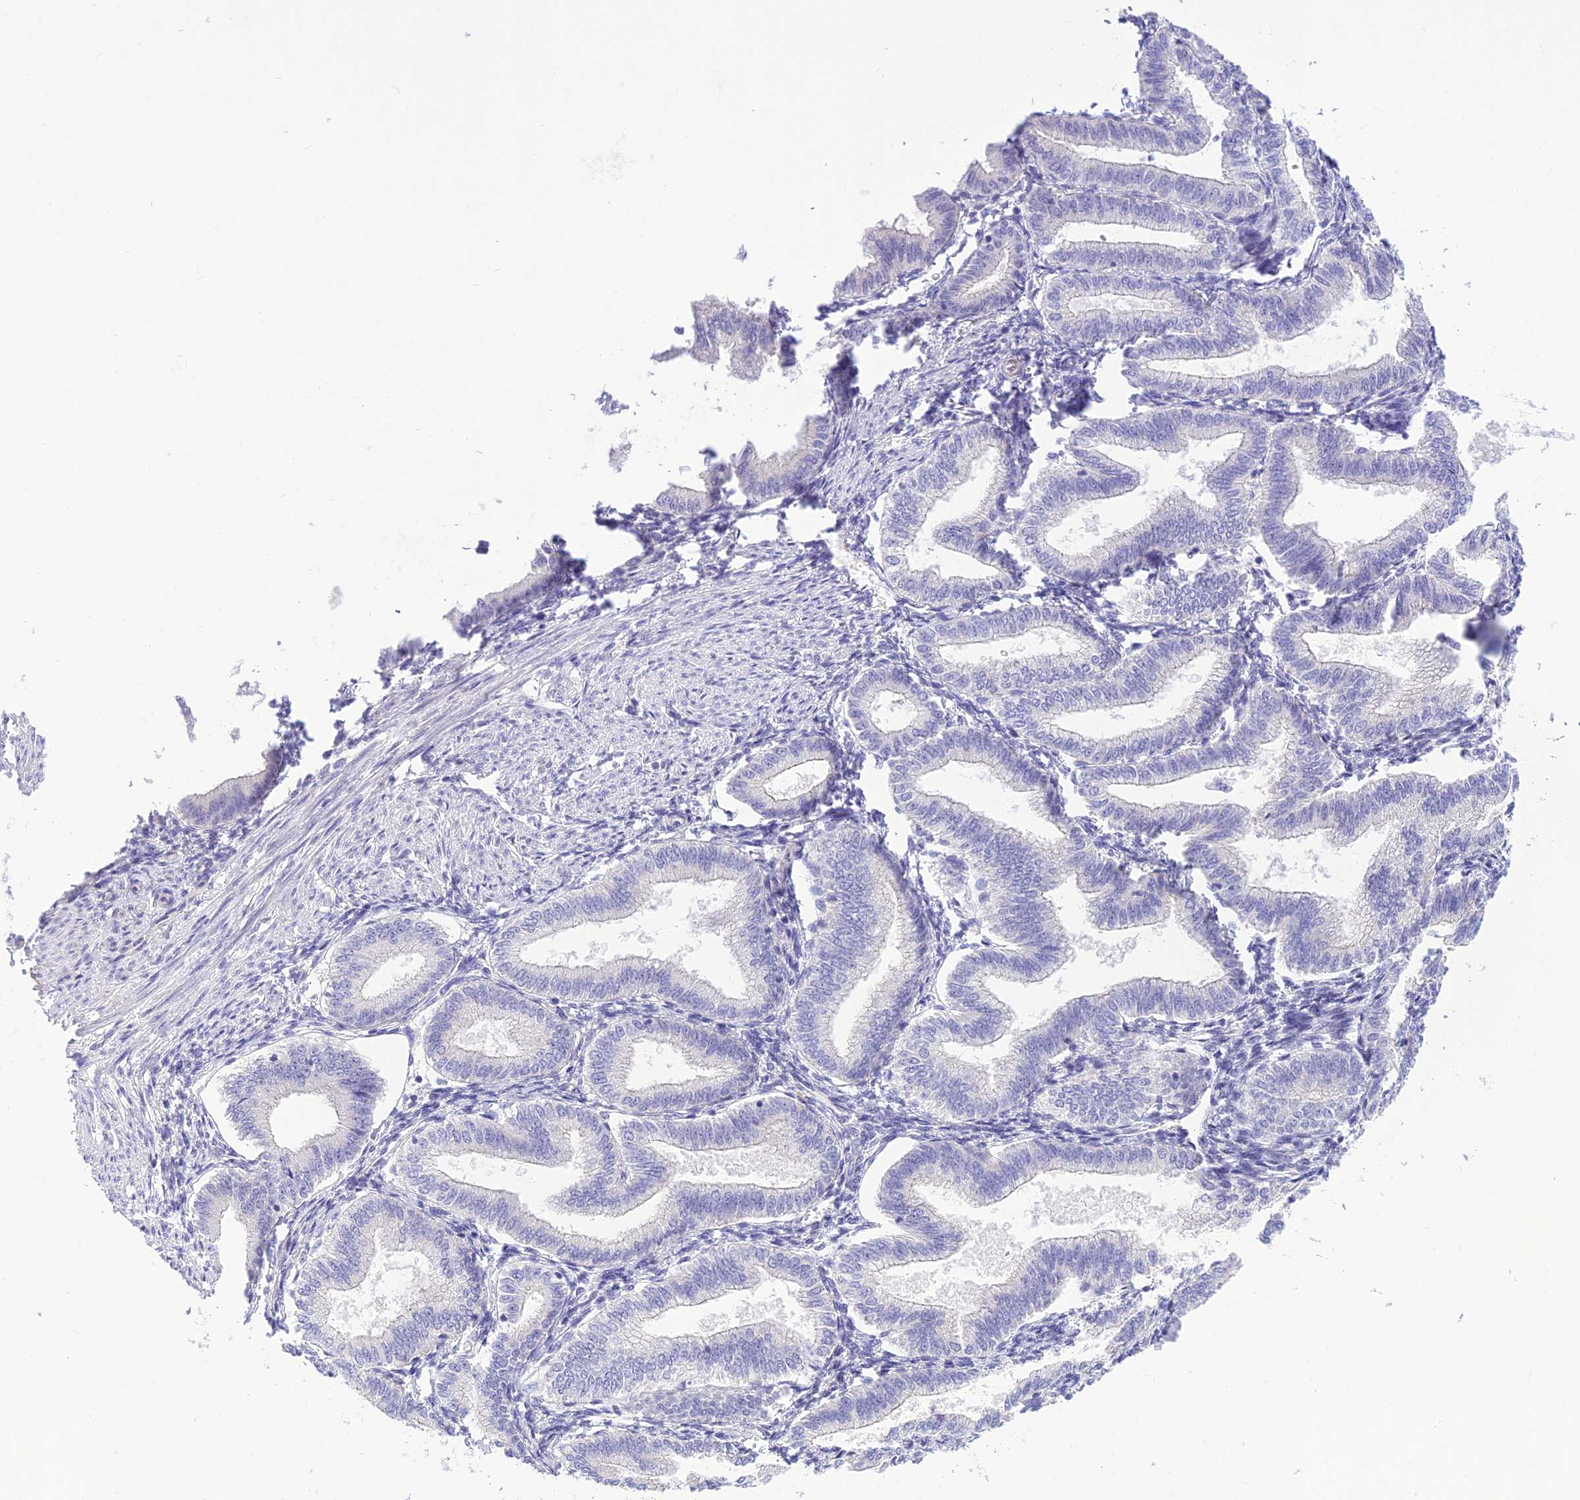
{"staining": {"intensity": "negative", "quantity": "none", "location": "none"}, "tissue": "endometrium", "cell_type": "Cells in endometrial stroma", "image_type": "normal", "snomed": [{"axis": "morphology", "description": "Normal tissue, NOS"}, {"axis": "topography", "description": "Endometrium"}], "caption": "Immunohistochemistry (IHC) micrograph of unremarkable human endometrium stained for a protein (brown), which demonstrates no expression in cells in endometrial stroma.", "gene": "DHDH", "patient": {"sex": "female", "age": 39}}